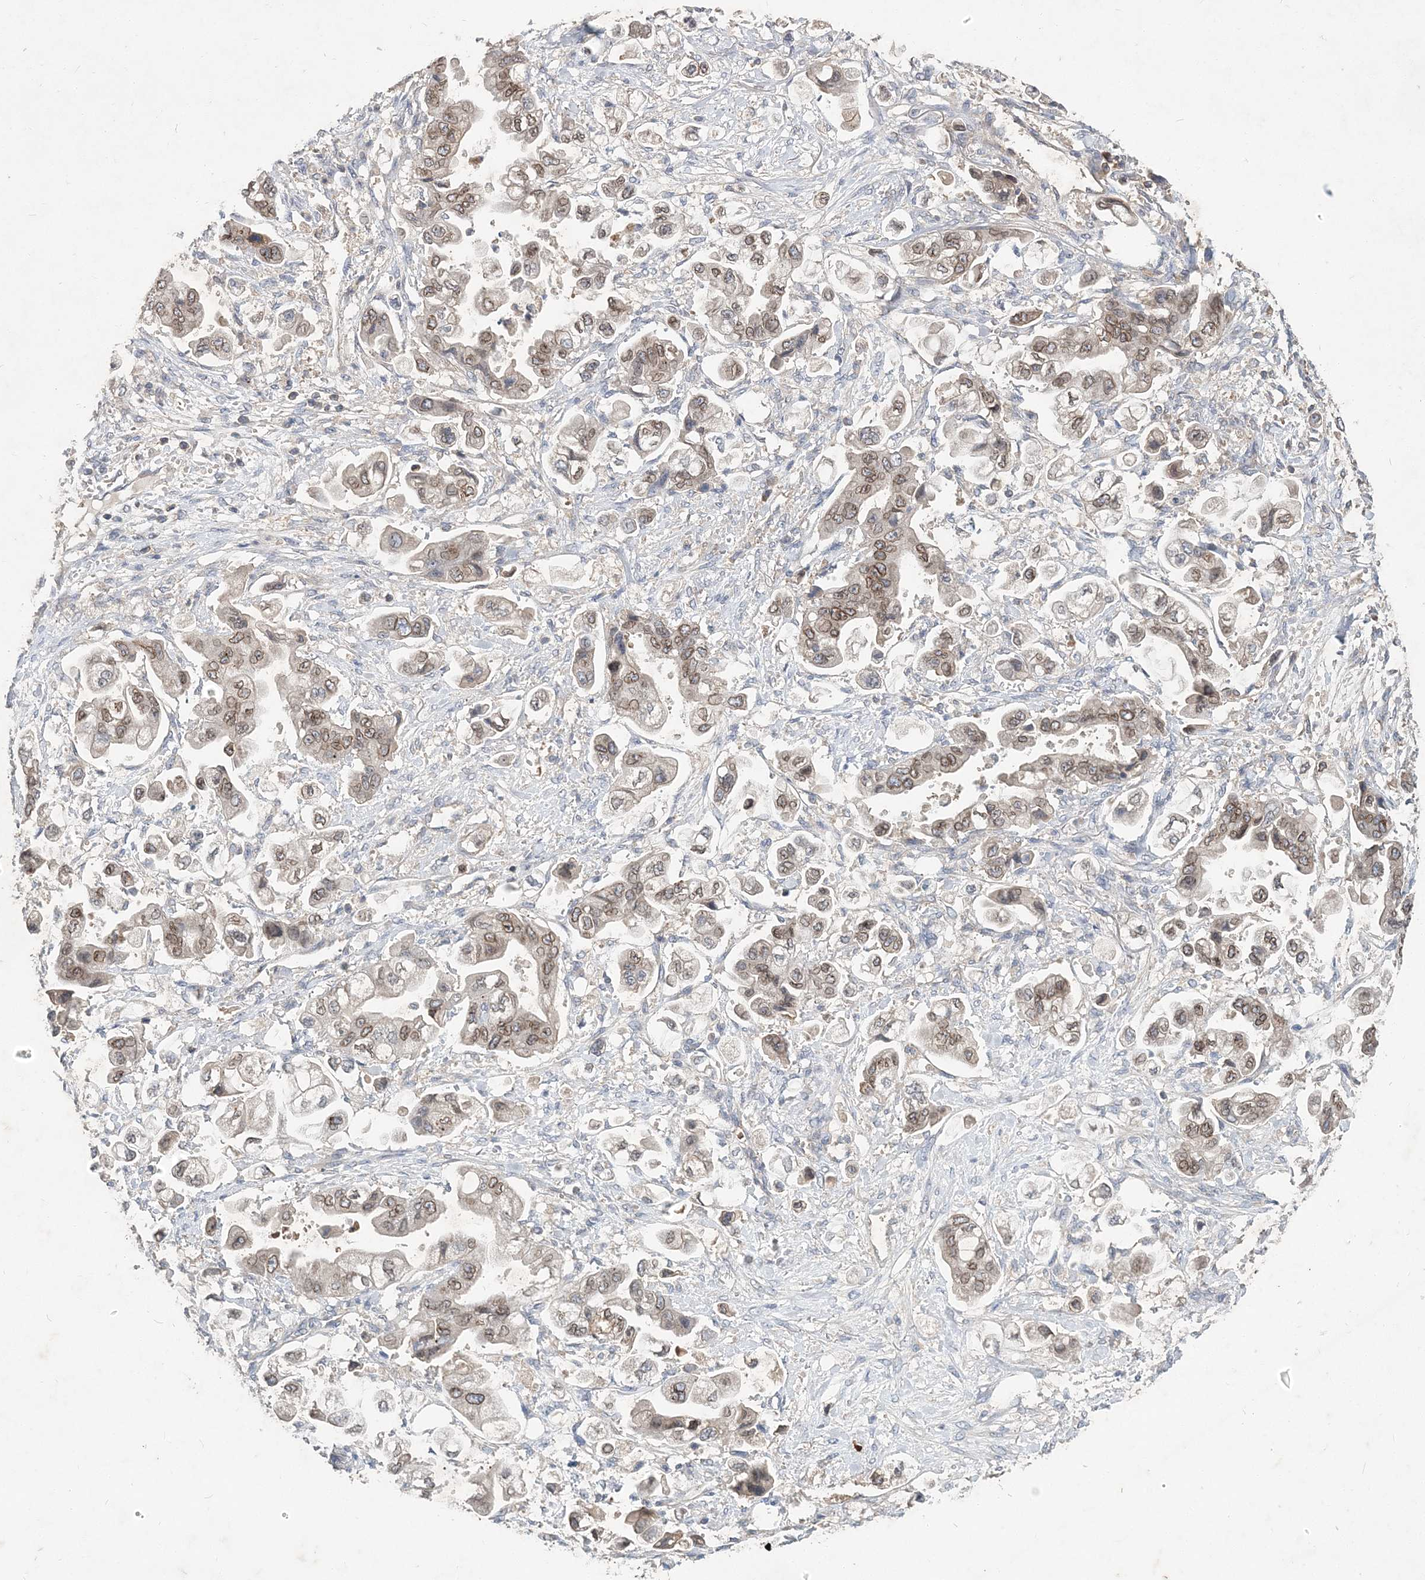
{"staining": {"intensity": "moderate", "quantity": ">75%", "location": "nuclear"}, "tissue": "stomach cancer", "cell_type": "Tumor cells", "image_type": "cancer", "snomed": [{"axis": "morphology", "description": "Adenocarcinoma, NOS"}, {"axis": "topography", "description": "Stomach"}], "caption": "Protein positivity by immunohistochemistry shows moderate nuclear expression in approximately >75% of tumor cells in stomach cancer (adenocarcinoma).", "gene": "RNF25", "patient": {"sex": "male", "age": 62}}